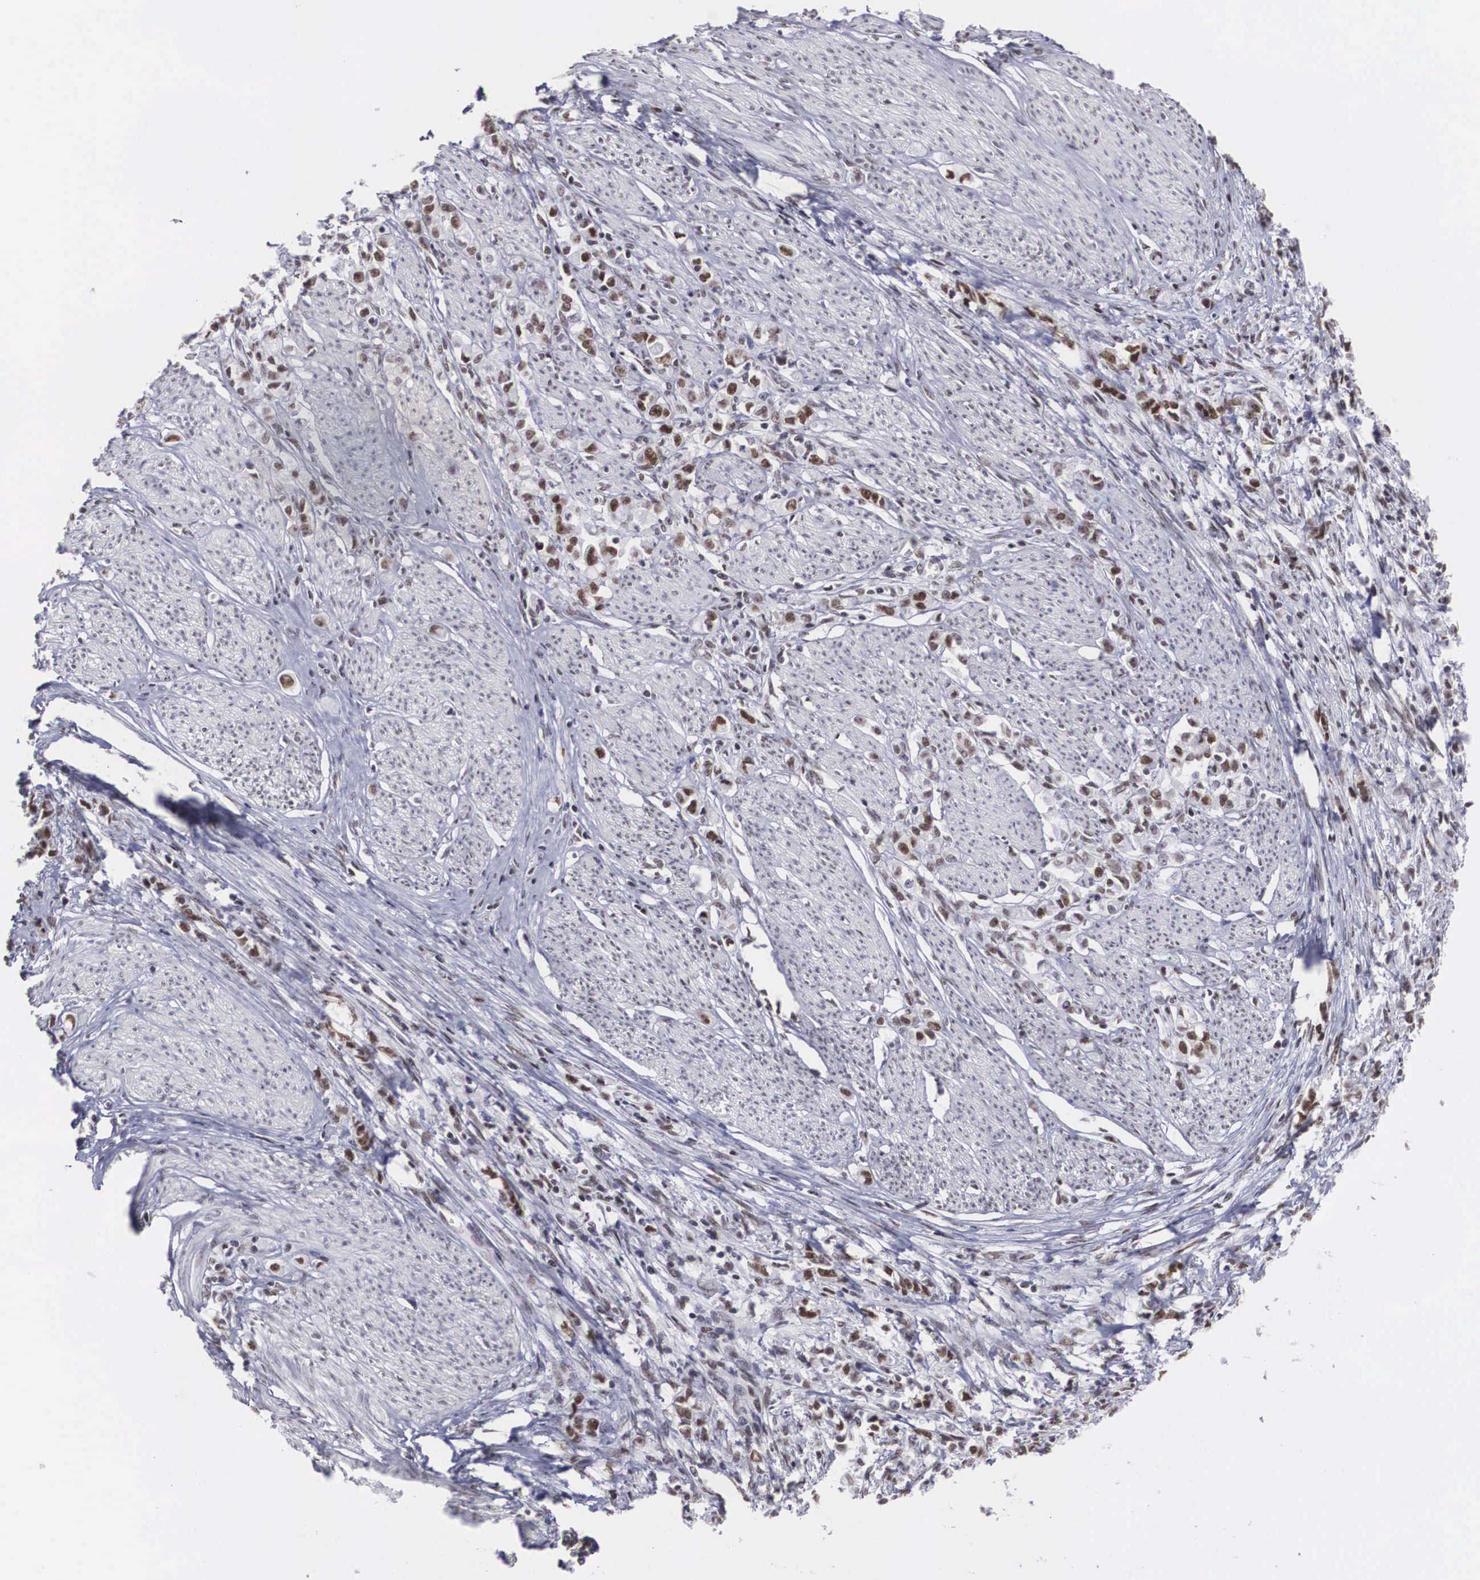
{"staining": {"intensity": "moderate", "quantity": "25%-75%", "location": "nuclear"}, "tissue": "stomach cancer", "cell_type": "Tumor cells", "image_type": "cancer", "snomed": [{"axis": "morphology", "description": "Adenocarcinoma, NOS"}, {"axis": "topography", "description": "Stomach"}], "caption": "IHC of human stomach adenocarcinoma reveals medium levels of moderate nuclear expression in about 25%-75% of tumor cells.", "gene": "CSTF2", "patient": {"sex": "male", "age": 72}}